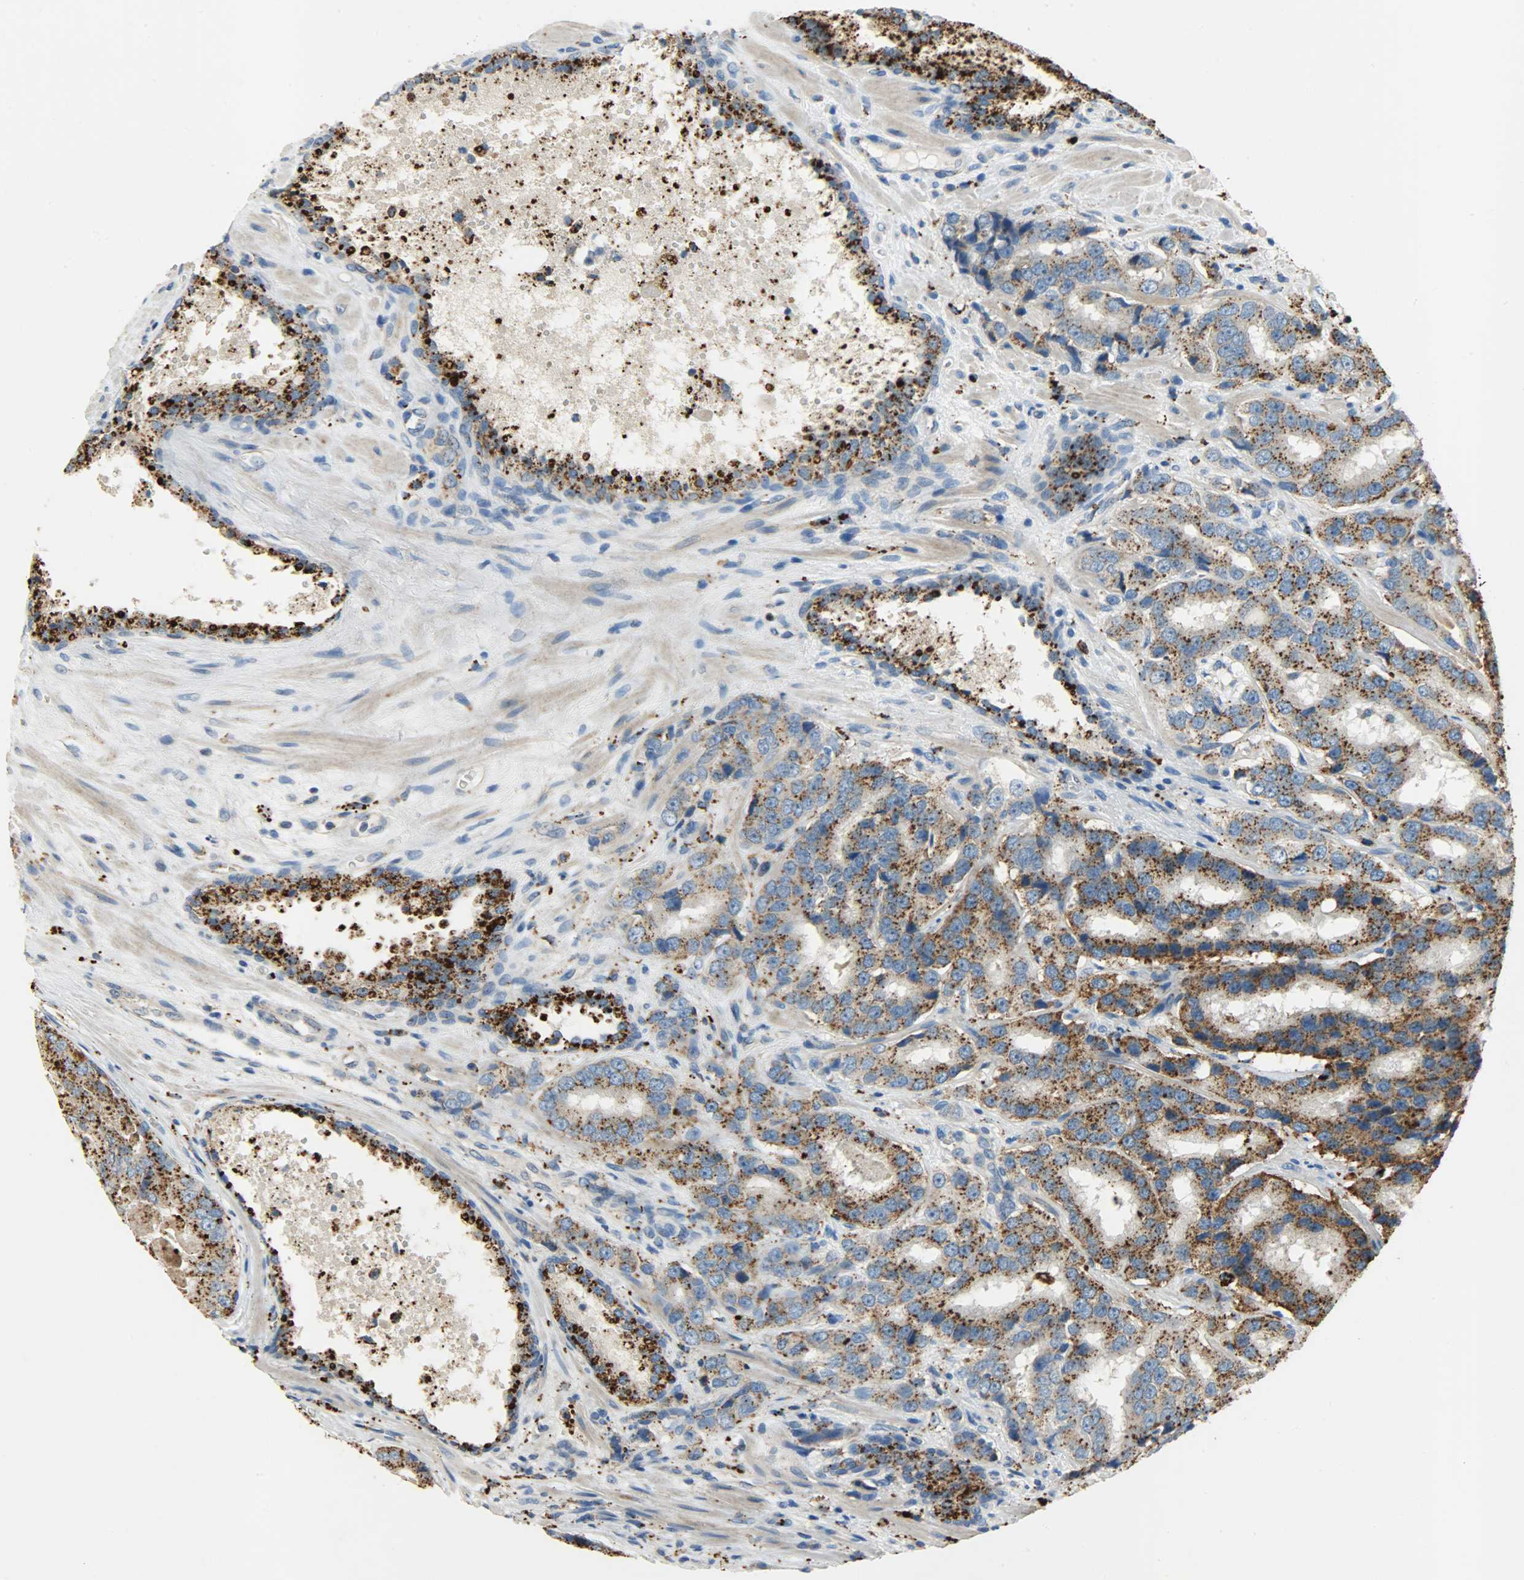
{"staining": {"intensity": "strong", "quantity": ">75%", "location": "cytoplasmic/membranous"}, "tissue": "prostate cancer", "cell_type": "Tumor cells", "image_type": "cancer", "snomed": [{"axis": "morphology", "description": "Adenocarcinoma, High grade"}, {"axis": "topography", "description": "Prostate"}], "caption": "Strong cytoplasmic/membranous expression is seen in approximately >75% of tumor cells in adenocarcinoma (high-grade) (prostate). (Stains: DAB in brown, nuclei in blue, Microscopy: brightfield microscopy at high magnification).", "gene": "ASAH1", "patient": {"sex": "male", "age": 58}}